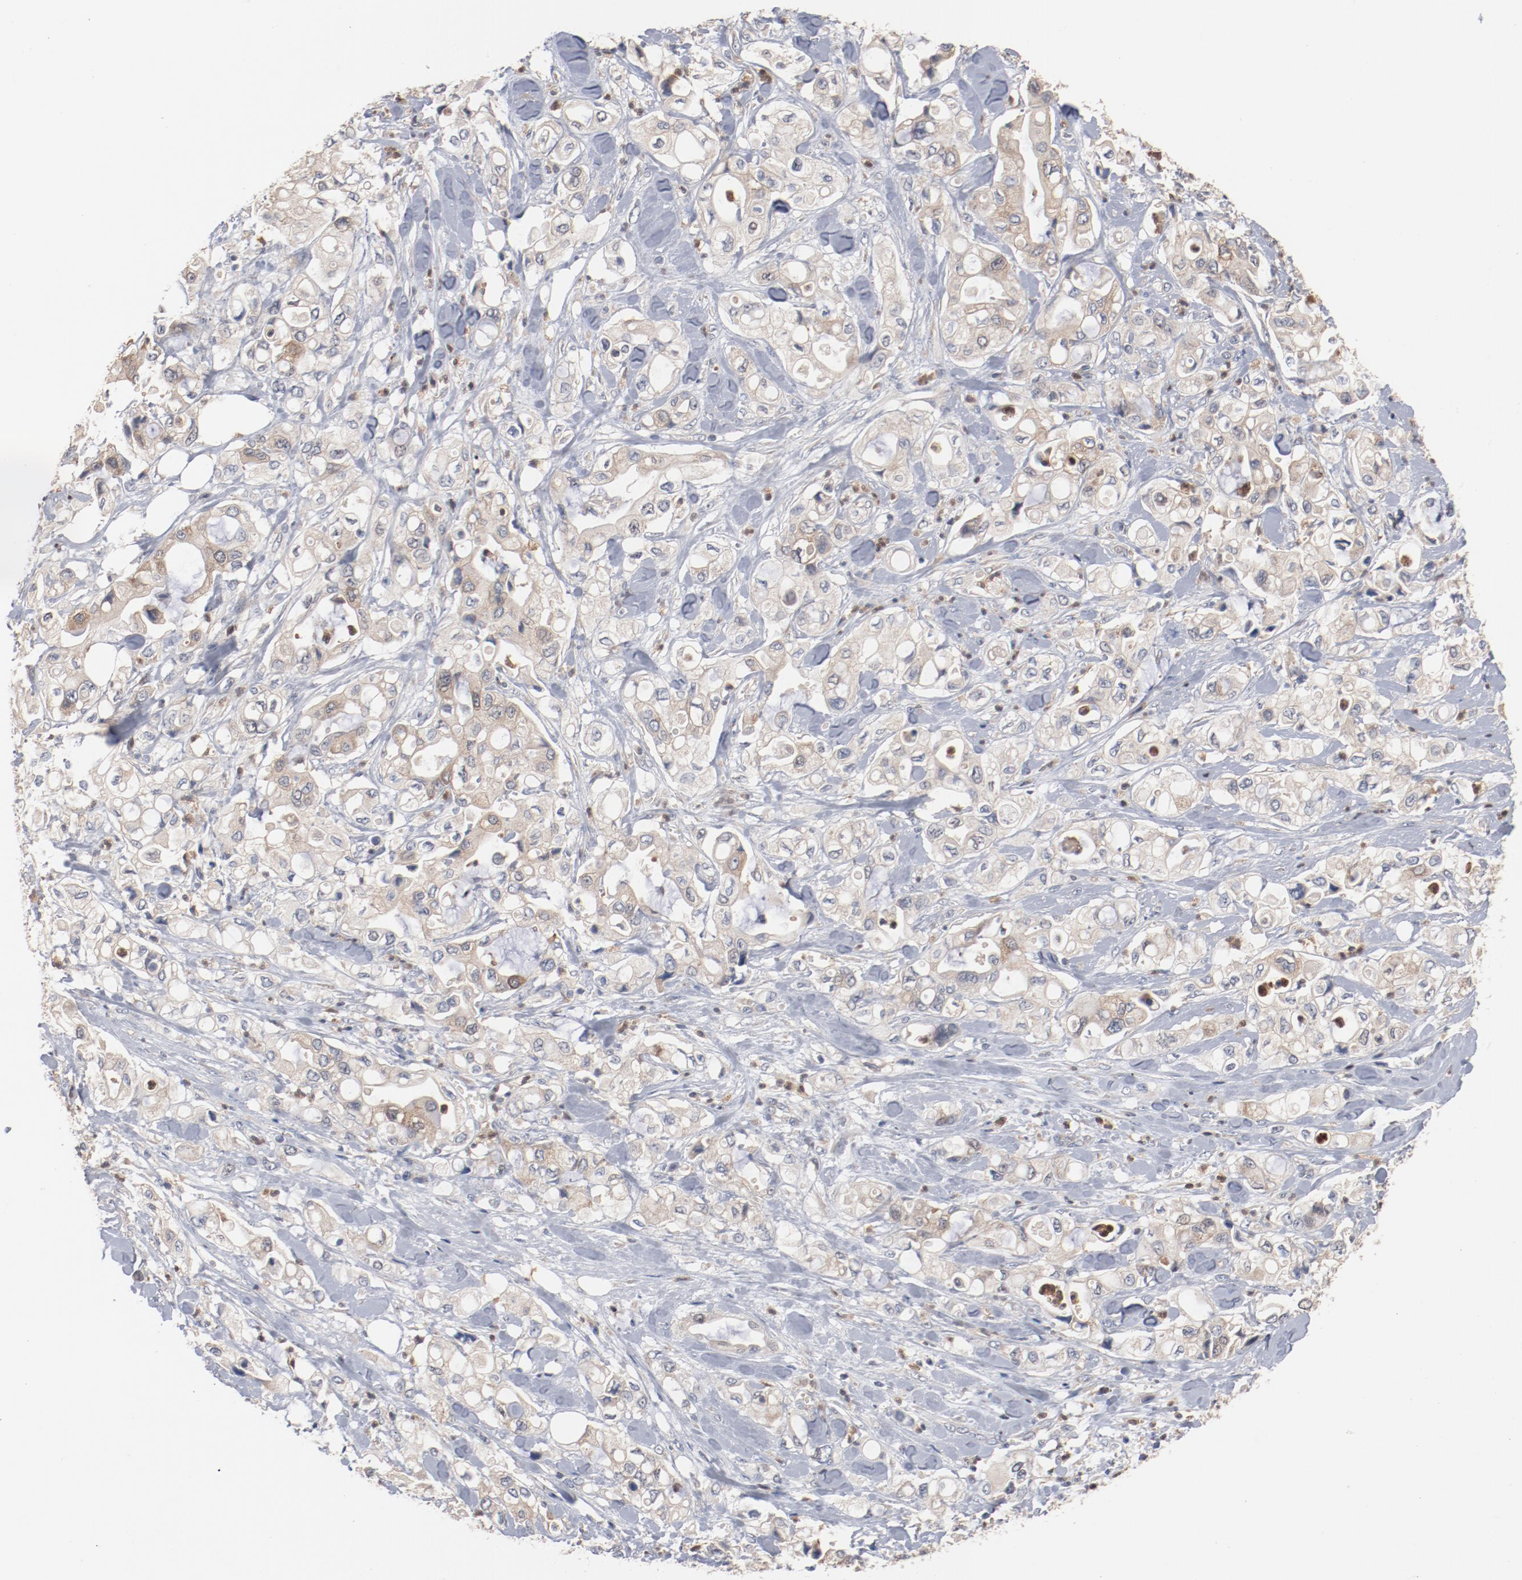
{"staining": {"intensity": "weak", "quantity": ">75%", "location": "cytoplasmic/membranous"}, "tissue": "pancreatic cancer", "cell_type": "Tumor cells", "image_type": "cancer", "snomed": [{"axis": "morphology", "description": "Adenocarcinoma, NOS"}, {"axis": "topography", "description": "Pancreas"}], "caption": "Brown immunohistochemical staining in human pancreatic adenocarcinoma demonstrates weak cytoplasmic/membranous expression in approximately >75% of tumor cells. The staining was performed using DAB, with brown indicating positive protein expression. Nuclei are stained blue with hematoxylin.", "gene": "RNASE11", "patient": {"sex": "male", "age": 70}}